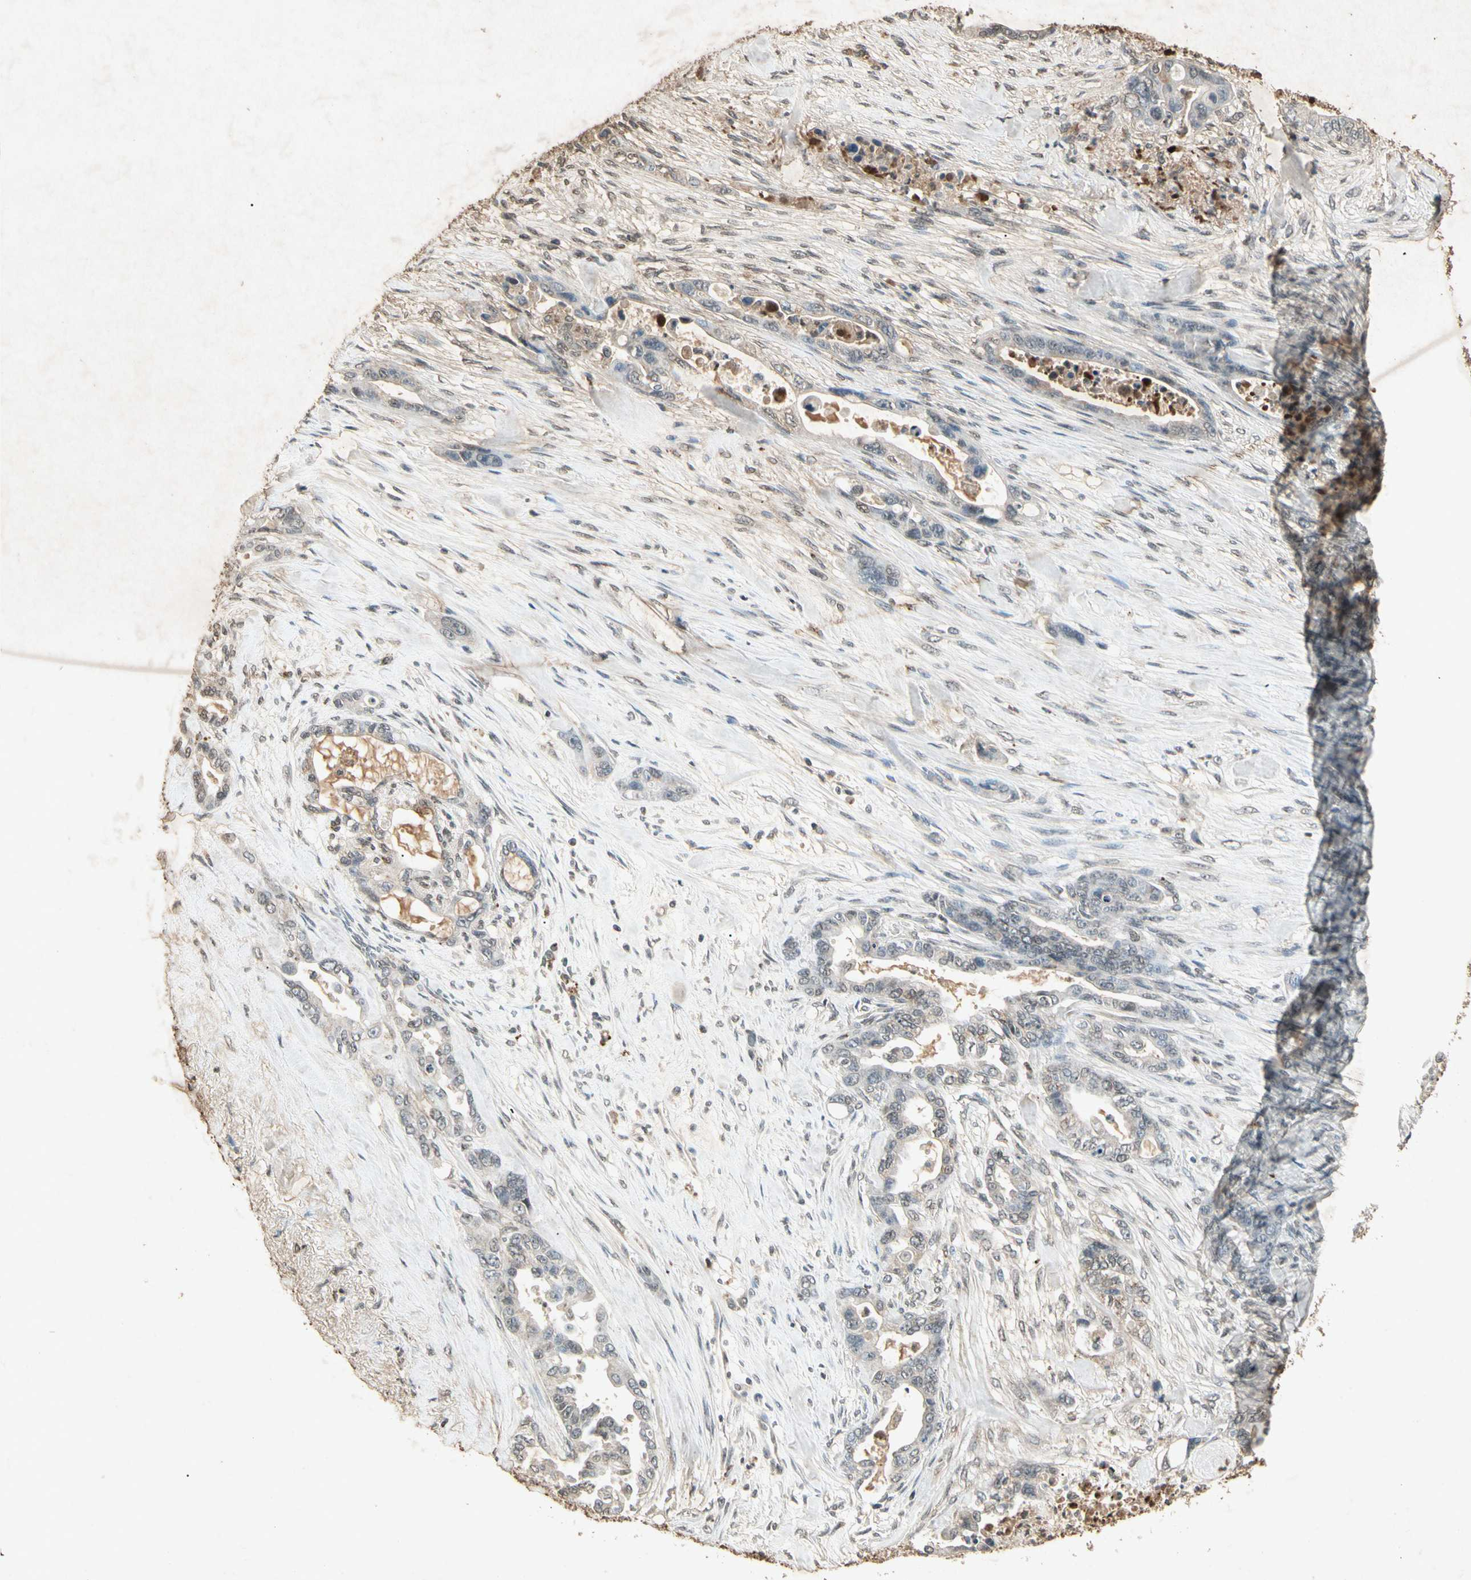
{"staining": {"intensity": "negative", "quantity": "none", "location": "none"}, "tissue": "pancreatic cancer", "cell_type": "Tumor cells", "image_type": "cancer", "snomed": [{"axis": "morphology", "description": "Adenocarcinoma, NOS"}, {"axis": "topography", "description": "Pancreas"}], "caption": "The image displays no staining of tumor cells in pancreatic adenocarcinoma.", "gene": "CP", "patient": {"sex": "male", "age": 70}}